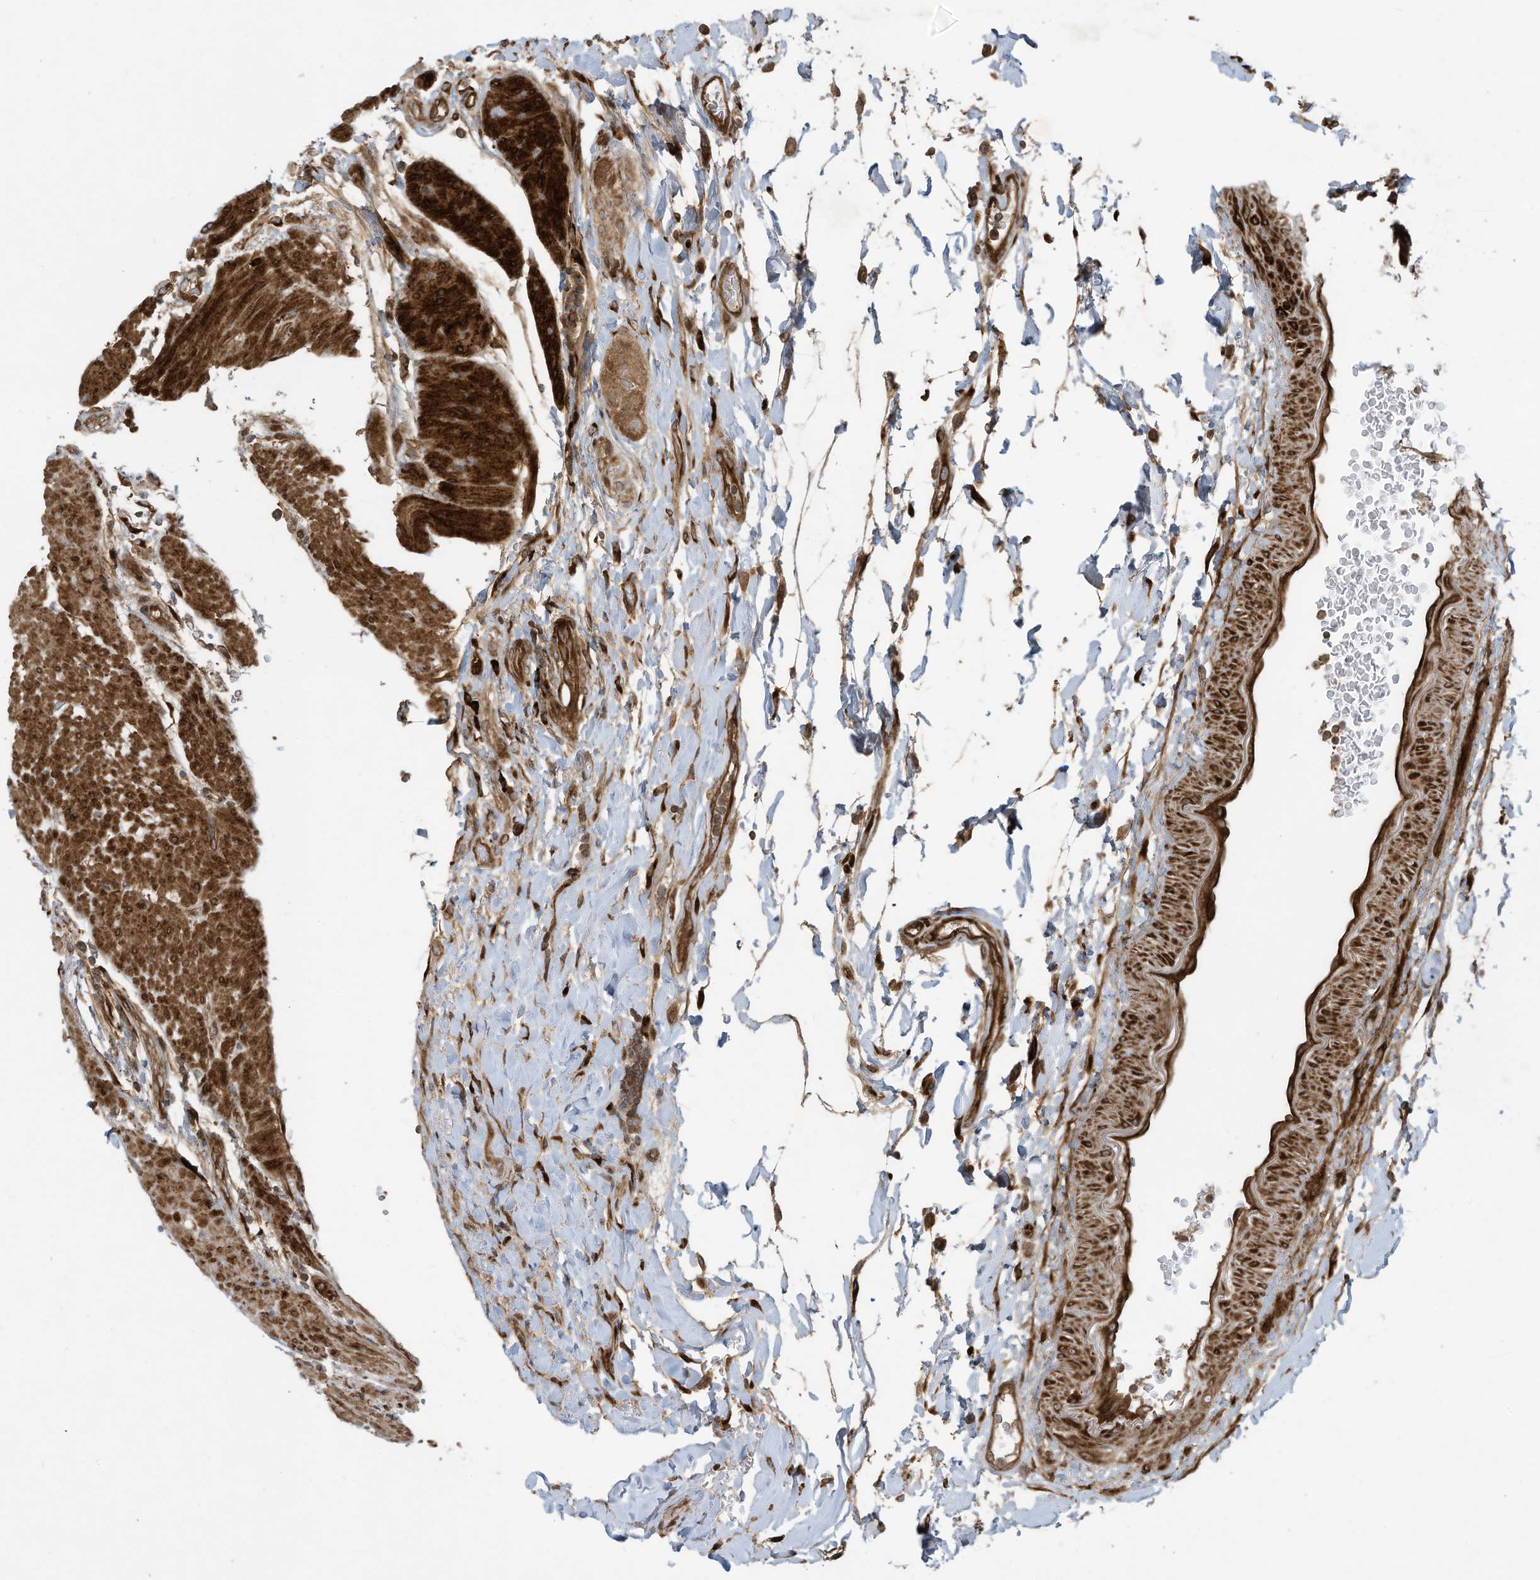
{"staining": {"intensity": "strong", "quantity": ">75%", "location": "cytoplasmic/membranous"}, "tissue": "colon", "cell_type": "Endothelial cells", "image_type": "normal", "snomed": [{"axis": "morphology", "description": "Normal tissue, NOS"}, {"axis": "topography", "description": "Colon"}], "caption": "A photomicrograph showing strong cytoplasmic/membranous positivity in about >75% of endothelial cells in normal colon, as visualized by brown immunohistochemical staining.", "gene": "DDIT4", "patient": {"sex": "female", "age": 79}}